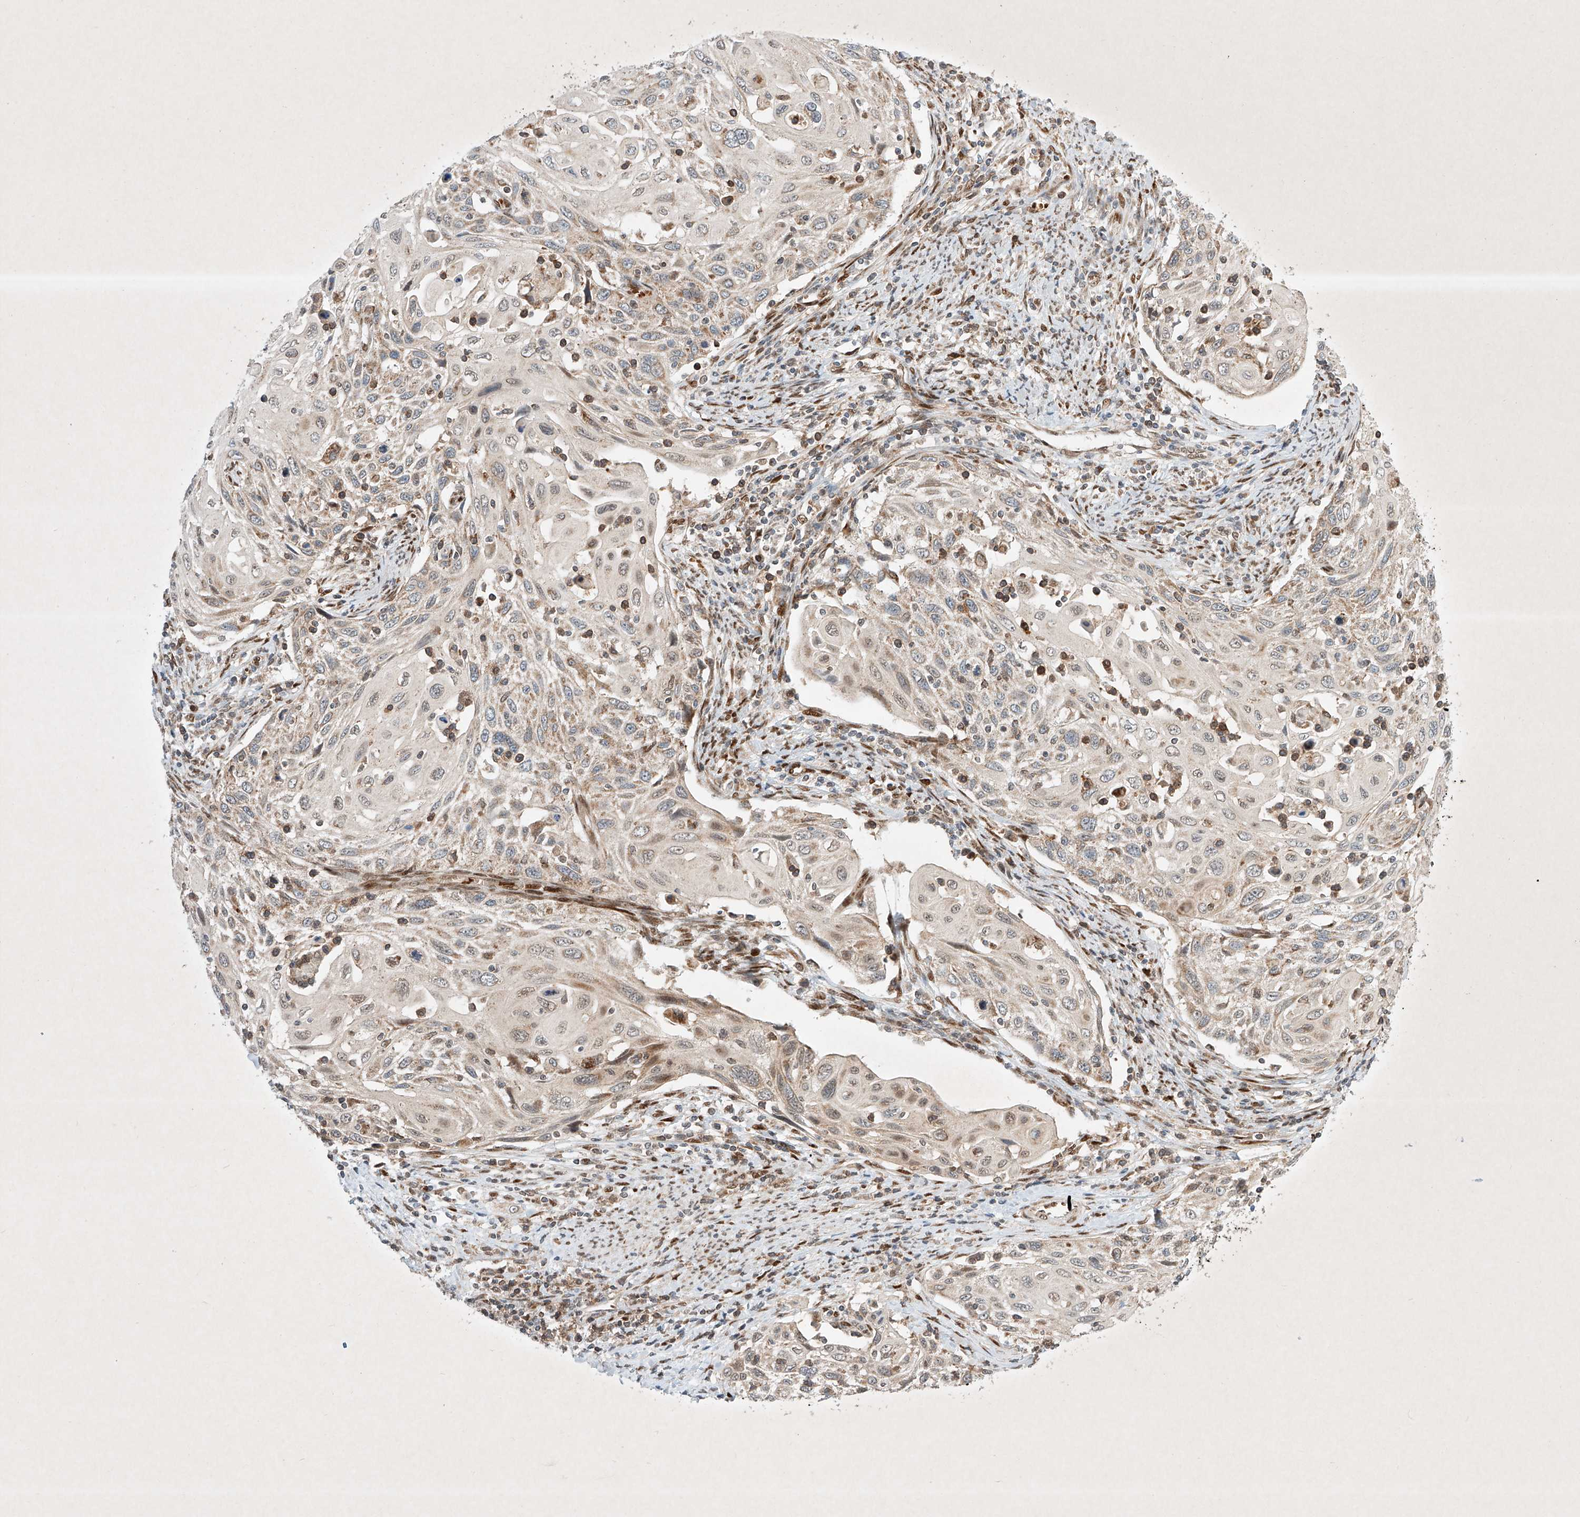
{"staining": {"intensity": "weak", "quantity": "25%-75%", "location": "cytoplasmic/membranous,nuclear"}, "tissue": "cervical cancer", "cell_type": "Tumor cells", "image_type": "cancer", "snomed": [{"axis": "morphology", "description": "Squamous cell carcinoma, NOS"}, {"axis": "topography", "description": "Cervix"}], "caption": "Weak cytoplasmic/membranous and nuclear expression is appreciated in about 25%-75% of tumor cells in cervical cancer. (Stains: DAB in brown, nuclei in blue, Microscopy: brightfield microscopy at high magnification).", "gene": "EPG5", "patient": {"sex": "female", "age": 70}}